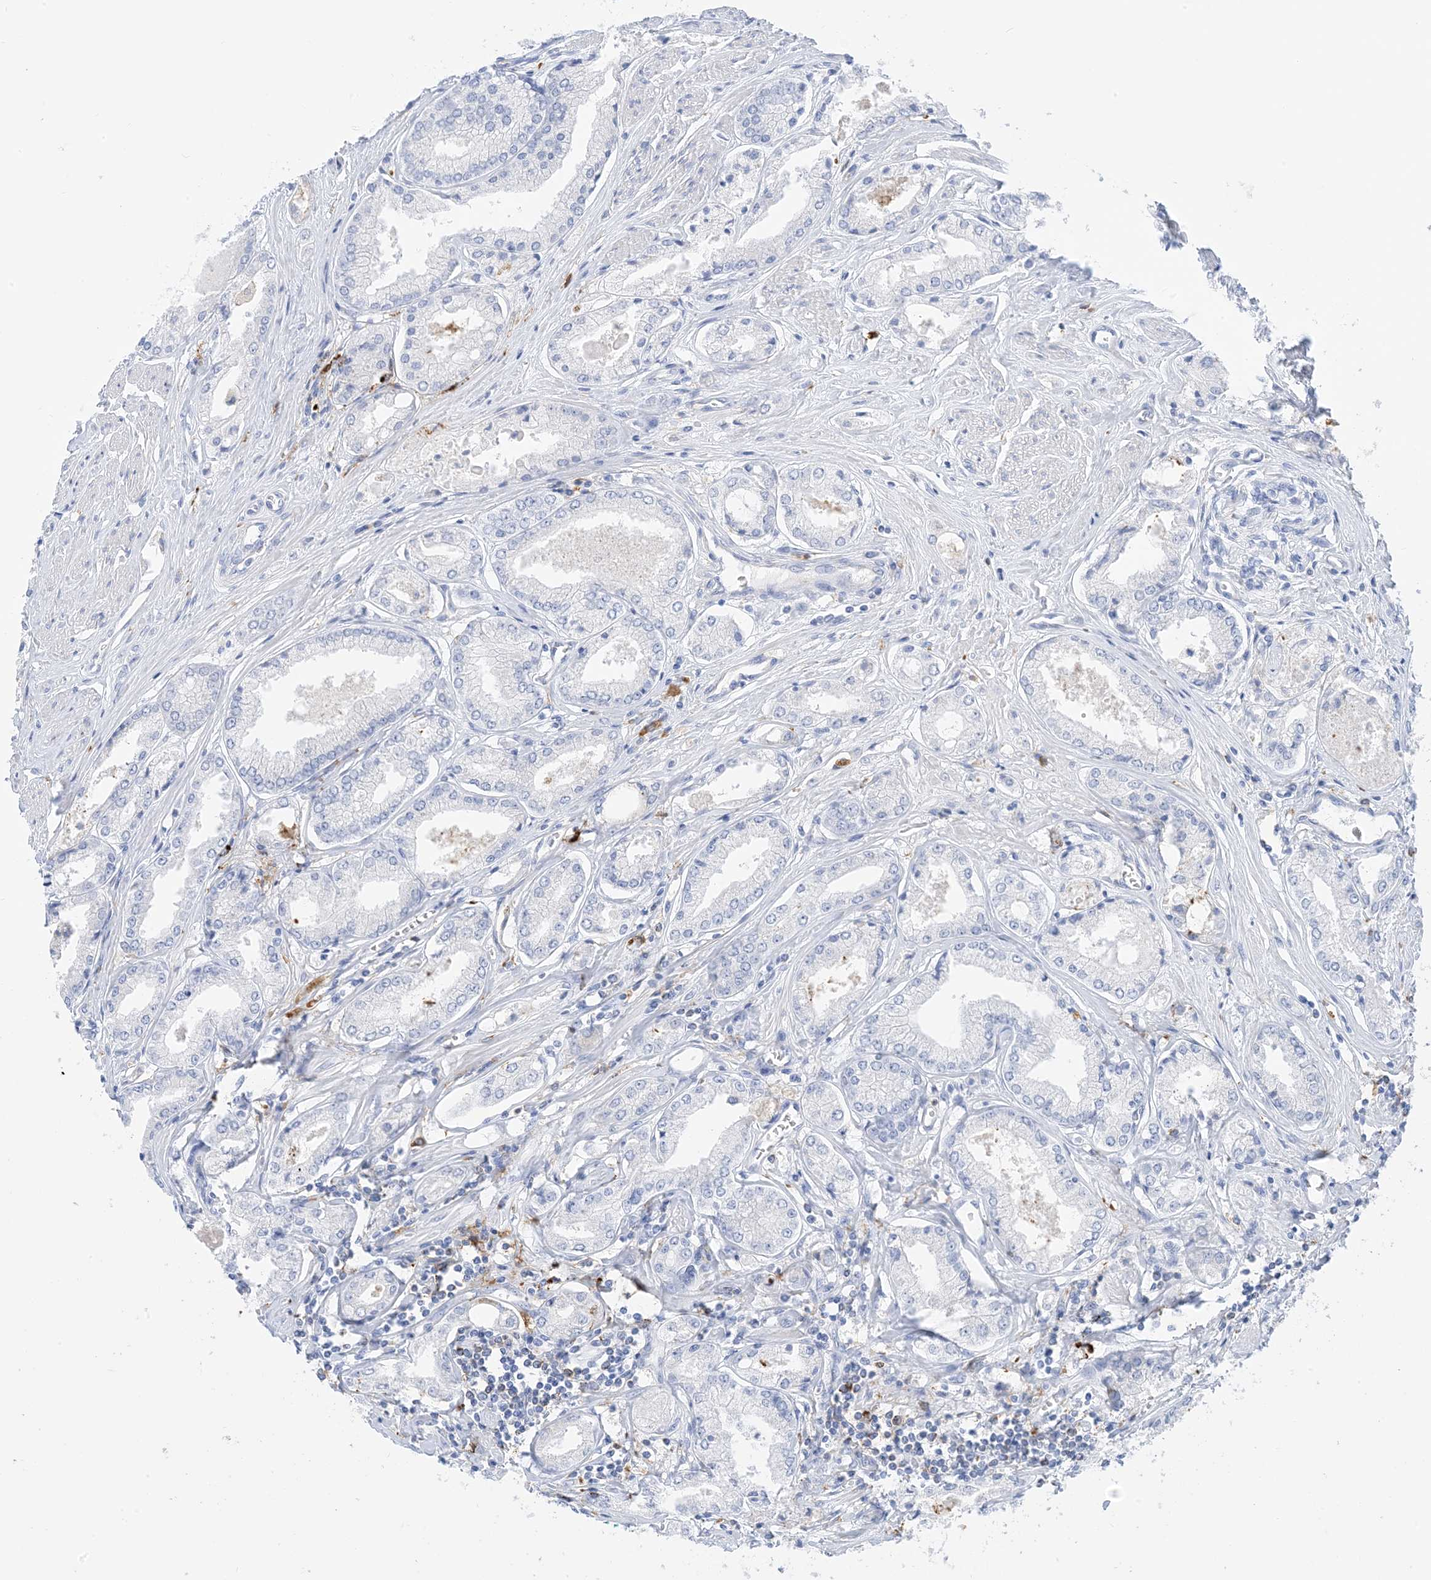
{"staining": {"intensity": "negative", "quantity": "none", "location": "none"}, "tissue": "prostate cancer", "cell_type": "Tumor cells", "image_type": "cancer", "snomed": [{"axis": "morphology", "description": "Adenocarcinoma, Low grade"}, {"axis": "topography", "description": "Prostate"}], "caption": "The image shows no staining of tumor cells in prostate cancer (adenocarcinoma (low-grade)).", "gene": "DPH3", "patient": {"sex": "male", "age": 60}}